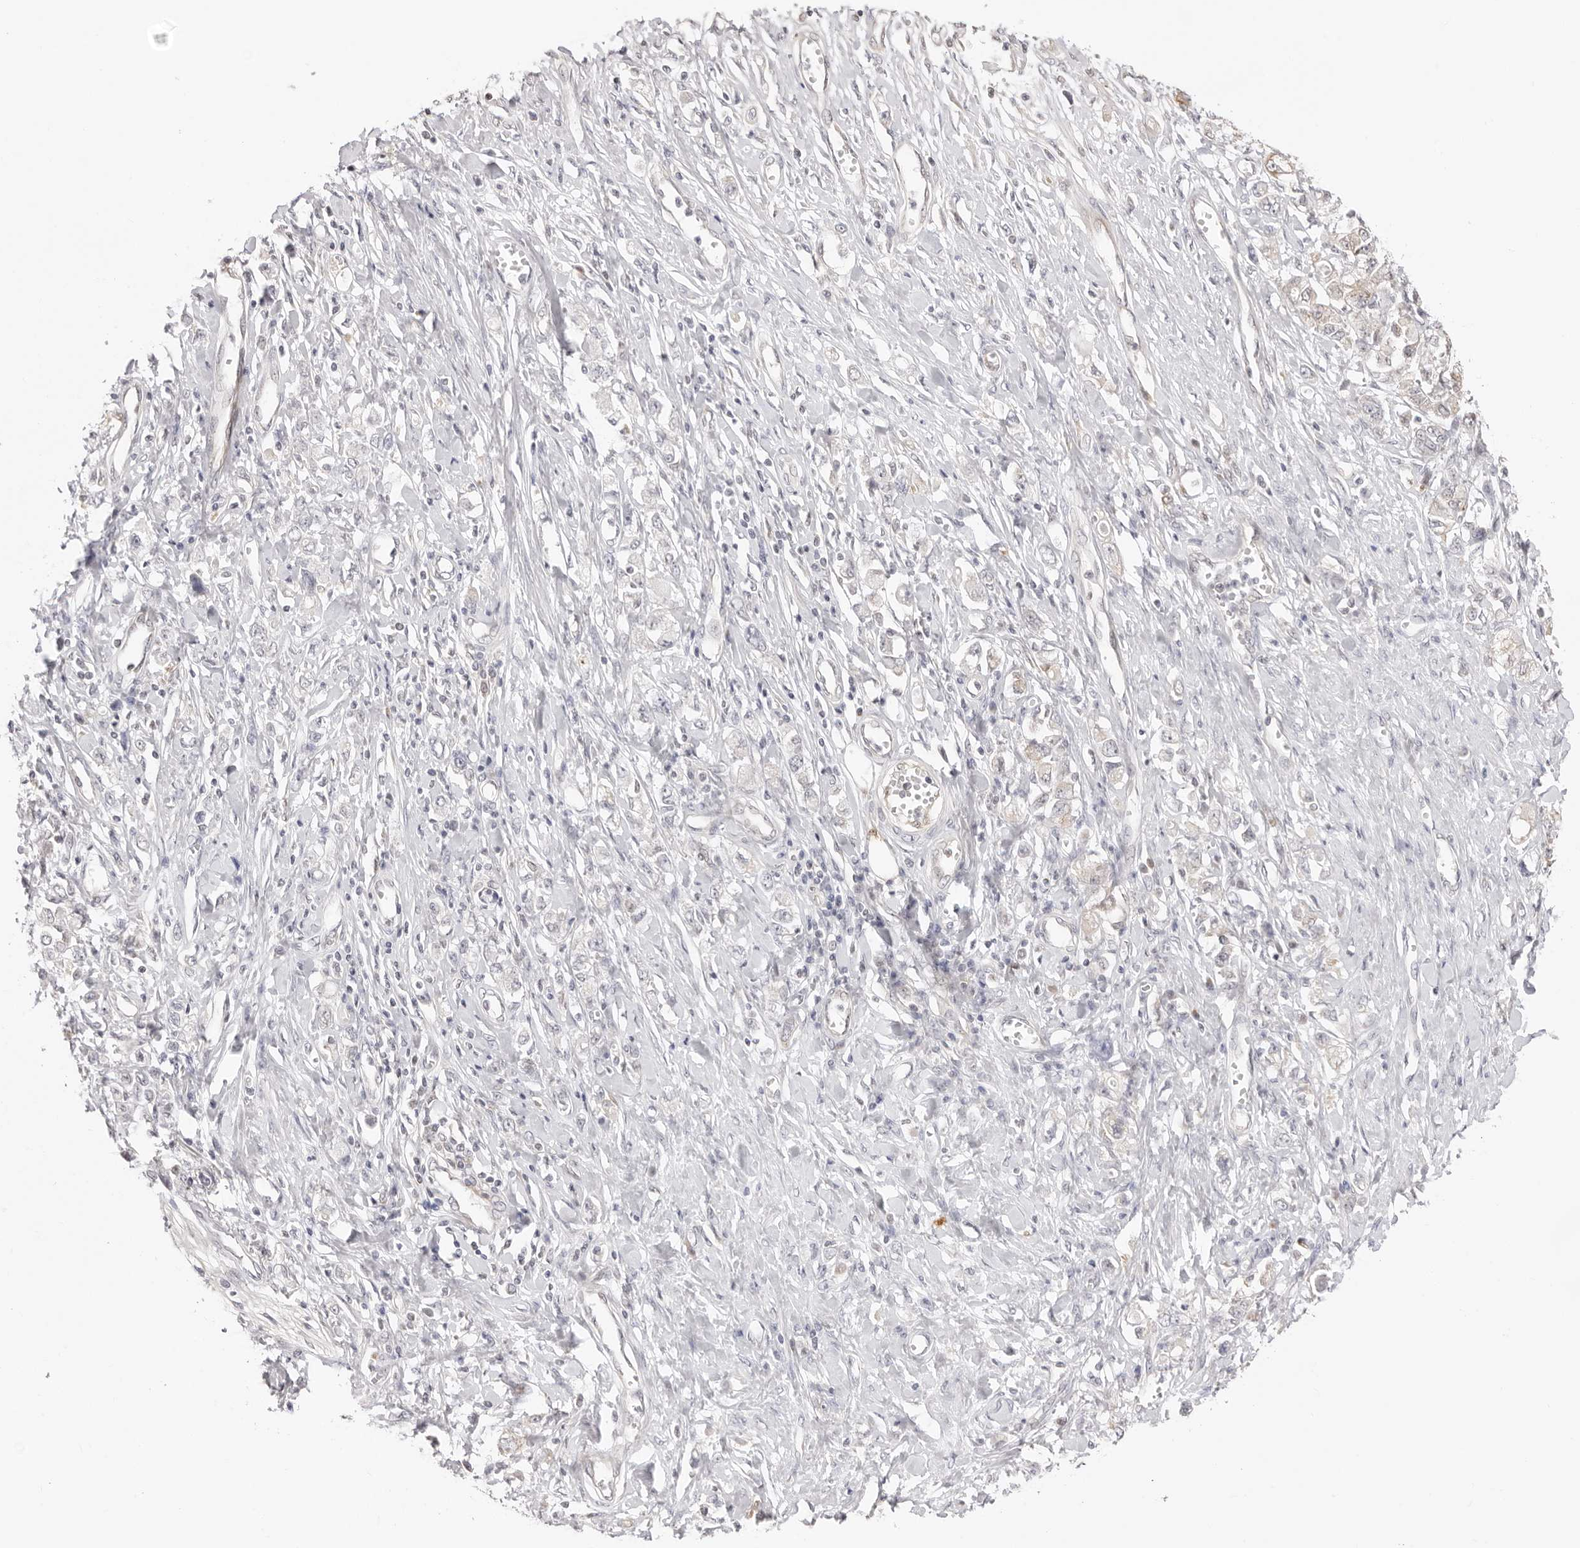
{"staining": {"intensity": "negative", "quantity": "none", "location": "none"}, "tissue": "stomach cancer", "cell_type": "Tumor cells", "image_type": "cancer", "snomed": [{"axis": "morphology", "description": "Adenocarcinoma, NOS"}, {"axis": "topography", "description": "Stomach"}], "caption": "The histopathology image exhibits no staining of tumor cells in stomach adenocarcinoma.", "gene": "FDPS", "patient": {"sex": "female", "age": 76}}